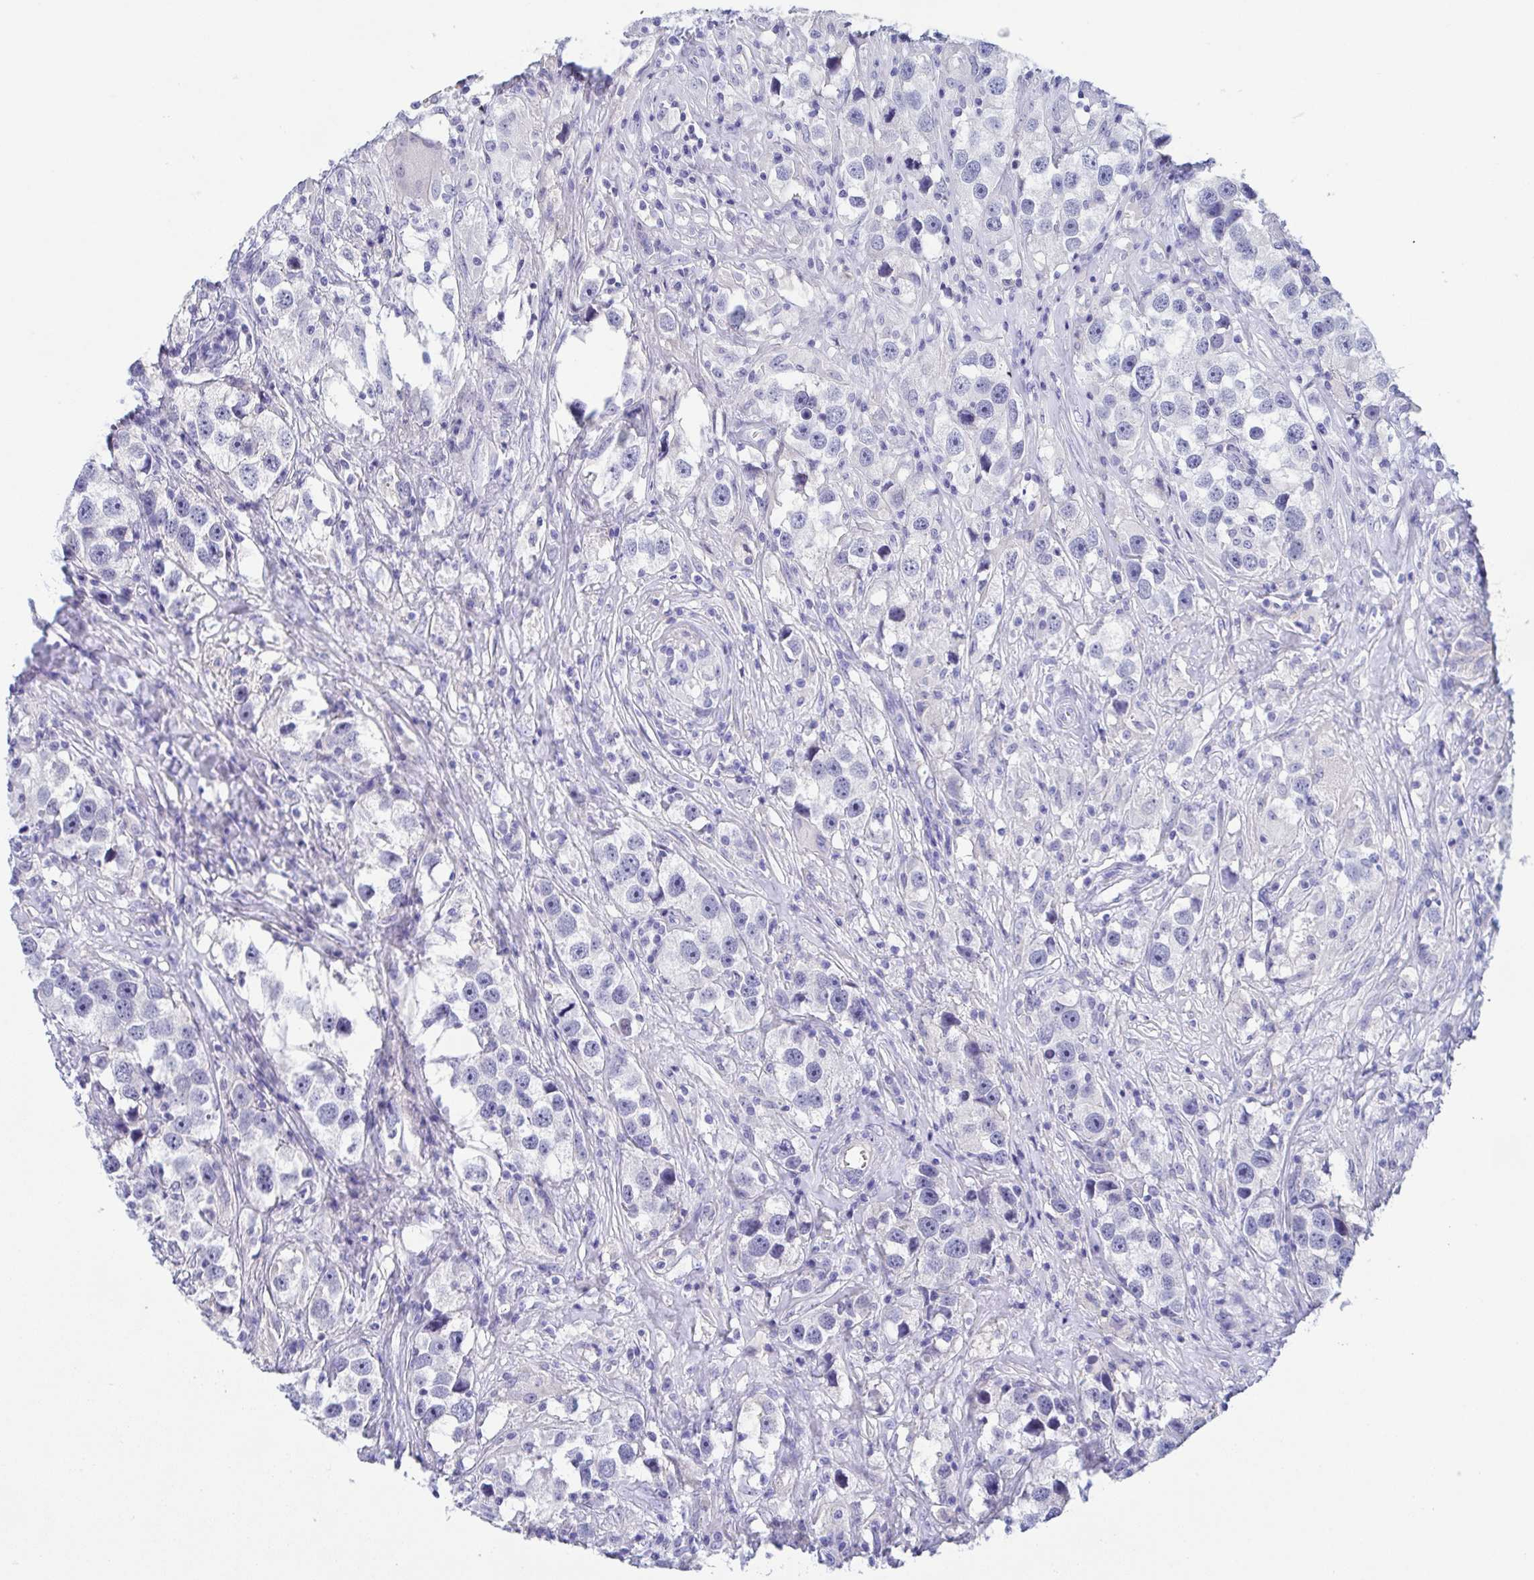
{"staining": {"intensity": "negative", "quantity": "none", "location": "none"}, "tissue": "testis cancer", "cell_type": "Tumor cells", "image_type": "cancer", "snomed": [{"axis": "morphology", "description": "Seminoma, NOS"}, {"axis": "topography", "description": "Testis"}], "caption": "Tumor cells show no significant protein positivity in testis cancer.", "gene": "TREH", "patient": {"sex": "male", "age": 49}}